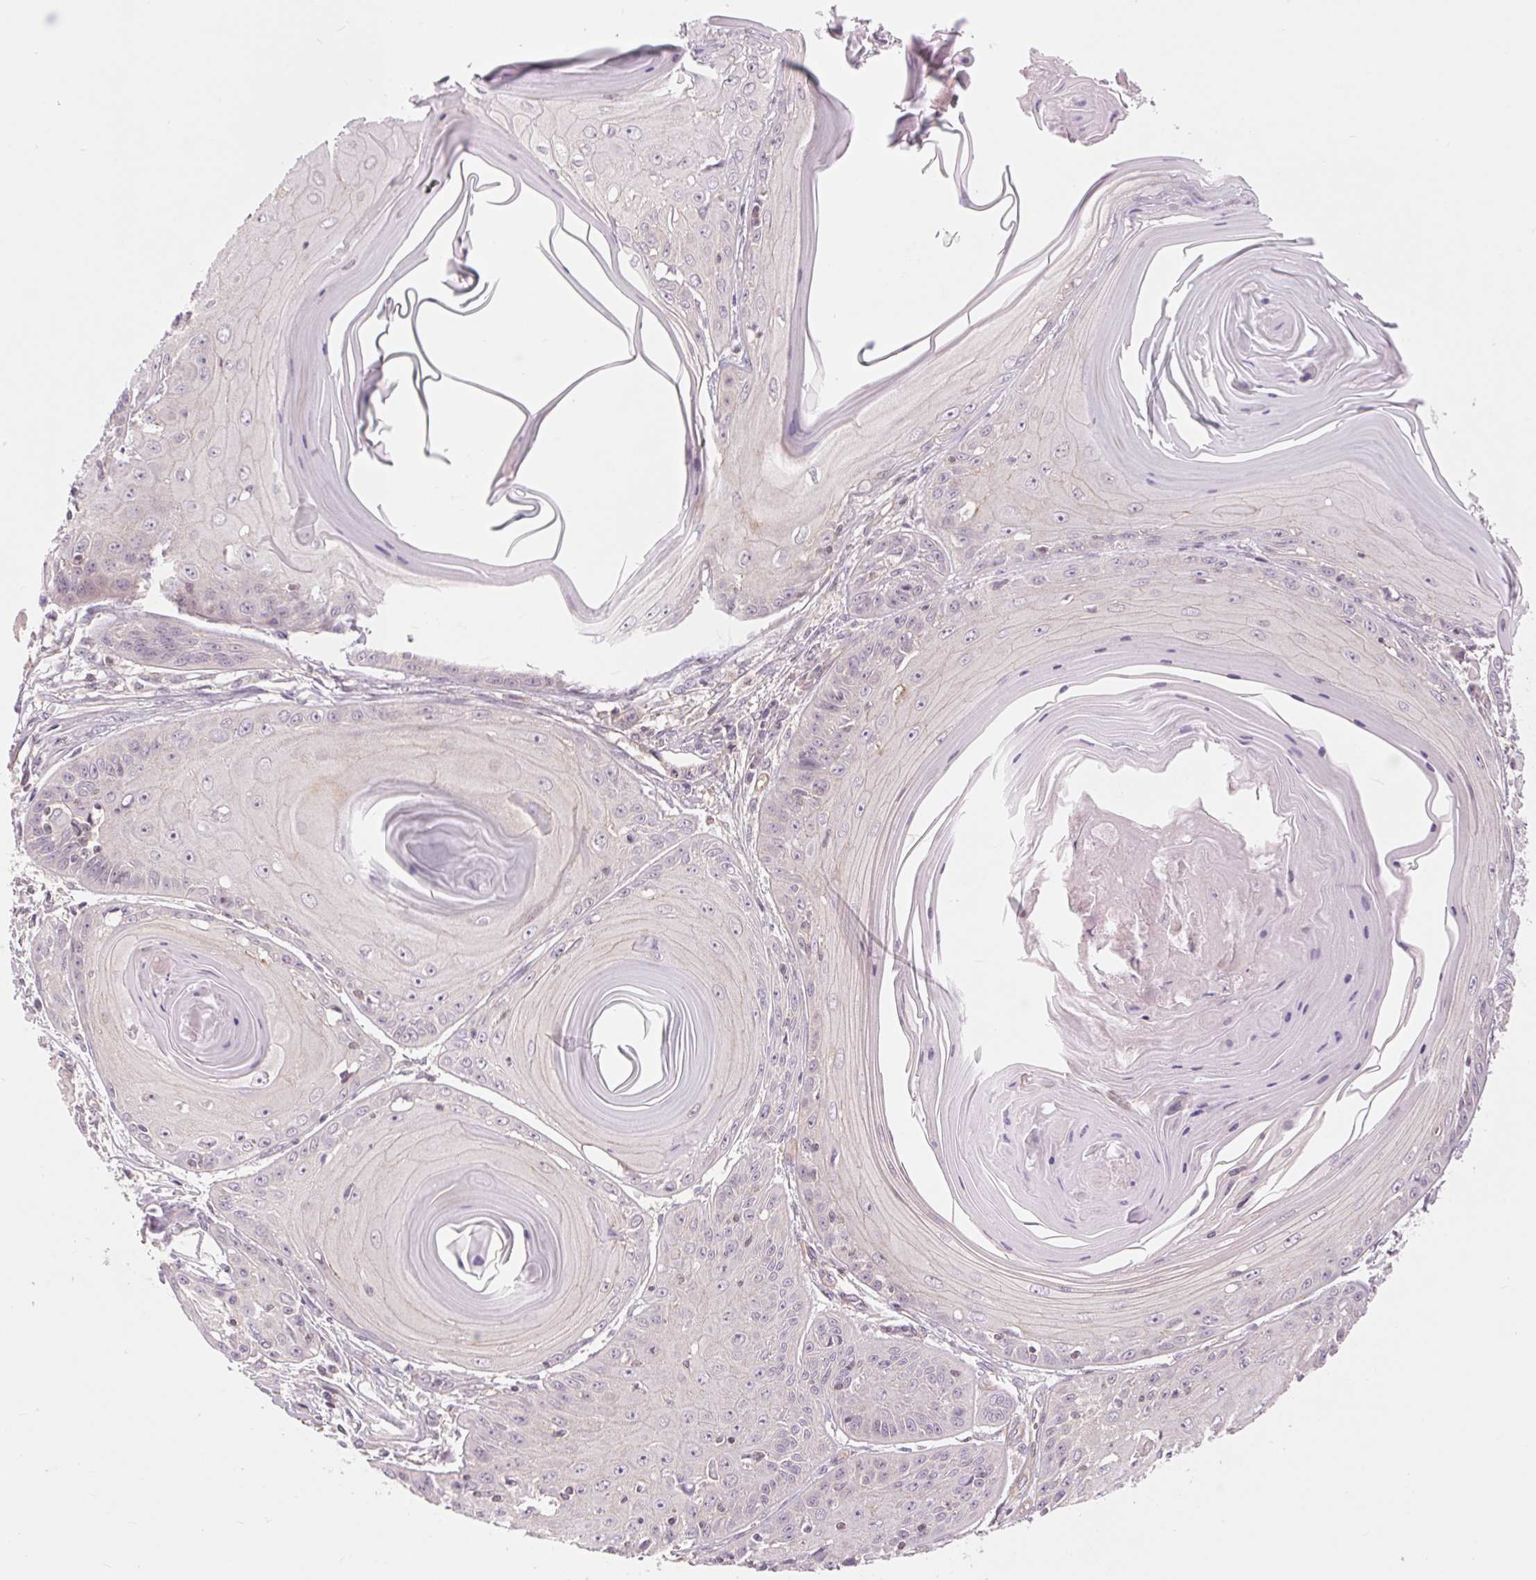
{"staining": {"intensity": "negative", "quantity": "none", "location": "none"}, "tissue": "skin cancer", "cell_type": "Tumor cells", "image_type": "cancer", "snomed": [{"axis": "morphology", "description": "Squamous cell carcinoma, NOS"}, {"axis": "topography", "description": "Skin"}, {"axis": "topography", "description": "Vulva"}], "caption": "Skin cancer stained for a protein using immunohistochemistry (IHC) reveals no positivity tumor cells.", "gene": "SH3RF2", "patient": {"sex": "female", "age": 85}}